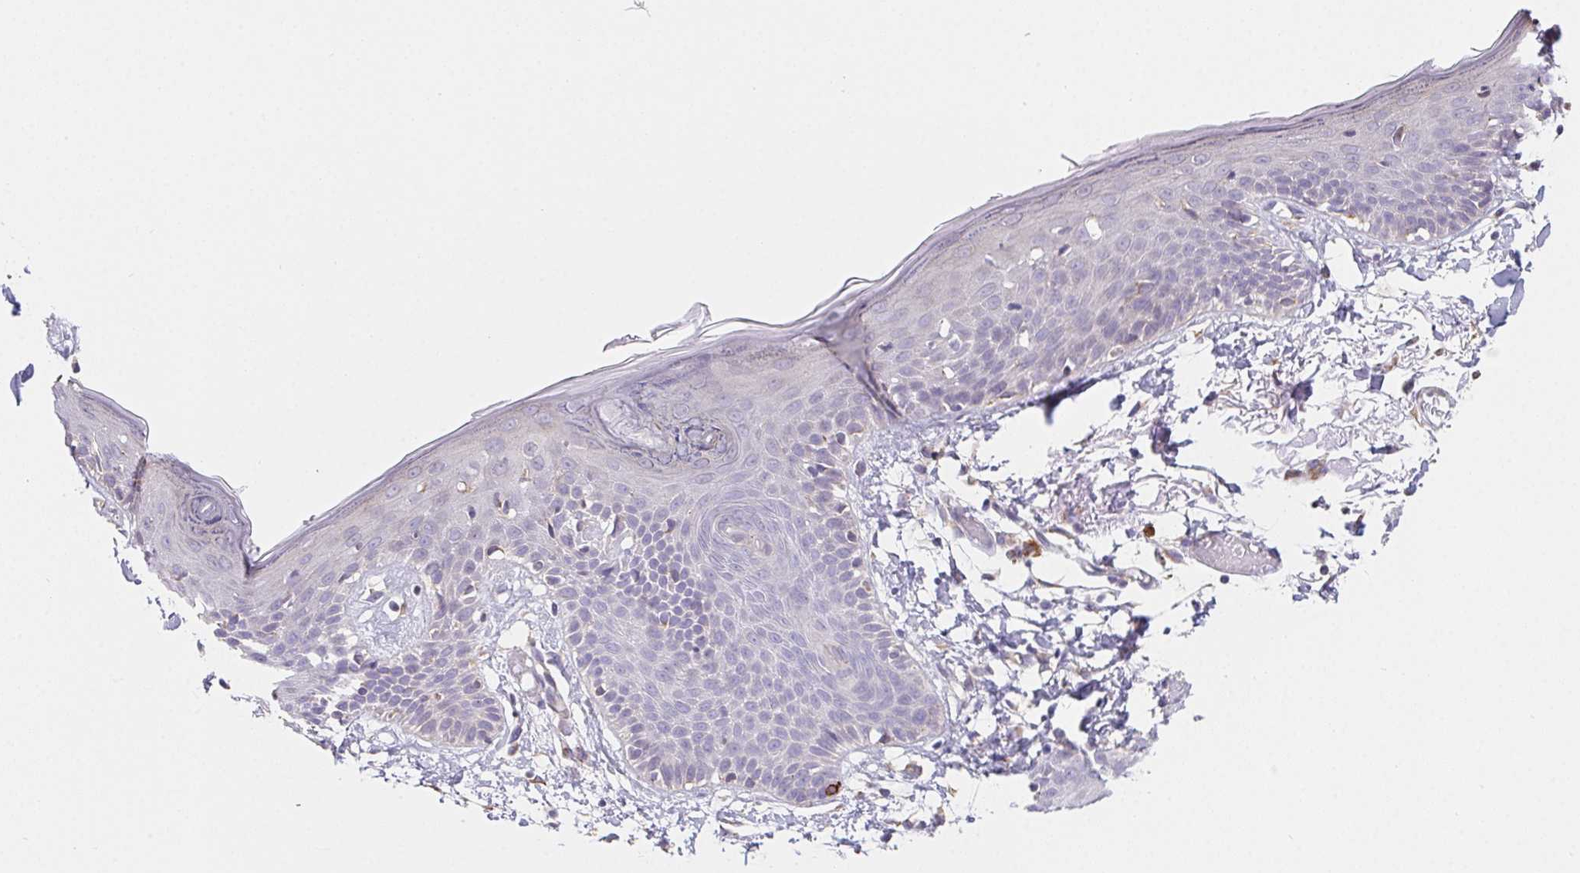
{"staining": {"intensity": "negative", "quantity": "none", "location": "none"}, "tissue": "skin", "cell_type": "Fibroblasts", "image_type": "normal", "snomed": [{"axis": "morphology", "description": "Normal tissue, NOS"}, {"axis": "topography", "description": "Skin"}], "caption": "A photomicrograph of human skin is negative for staining in fibroblasts. (Brightfield microscopy of DAB (3,3'-diaminobenzidine) immunohistochemistry at high magnification).", "gene": "ADAM8", "patient": {"sex": "male", "age": 79}}